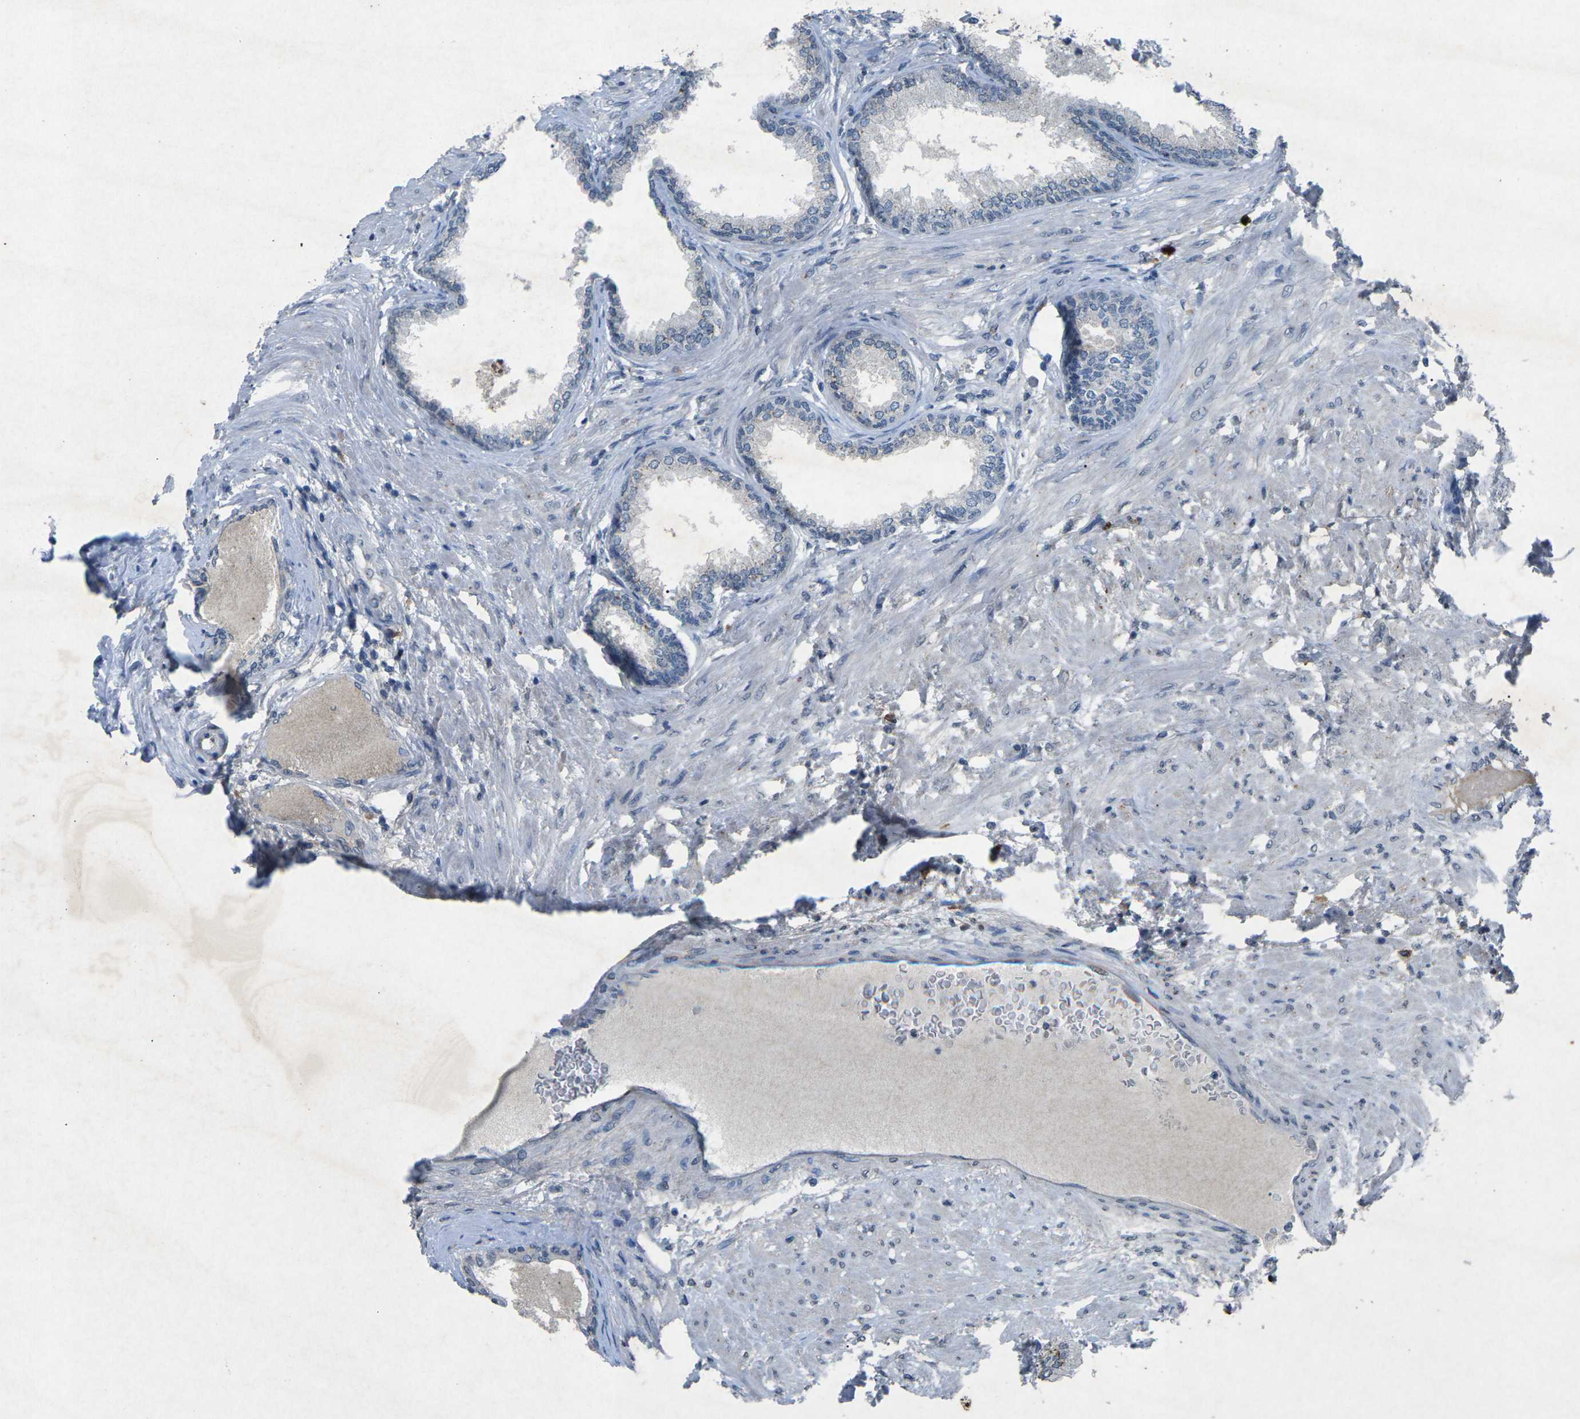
{"staining": {"intensity": "weak", "quantity": "<25%", "location": "cytoplasmic/membranous"}, "tissue": "prostate", "cell_type": "Glandular cells", "image_type": "normal", "snomed": [{"axis": "morphology", "description": "Normal tissue, NOS"}, {"axis": "topography", "description": "Prostate"}], "caption": "Immunohistochemistry image of unremarkable human prostate stained for a protein (brown), which demonstrates no staining in glandular cells. Nuclei are stained in blue.", "gene": "PLG", "patient": {"sex": "male", "age": 76}}